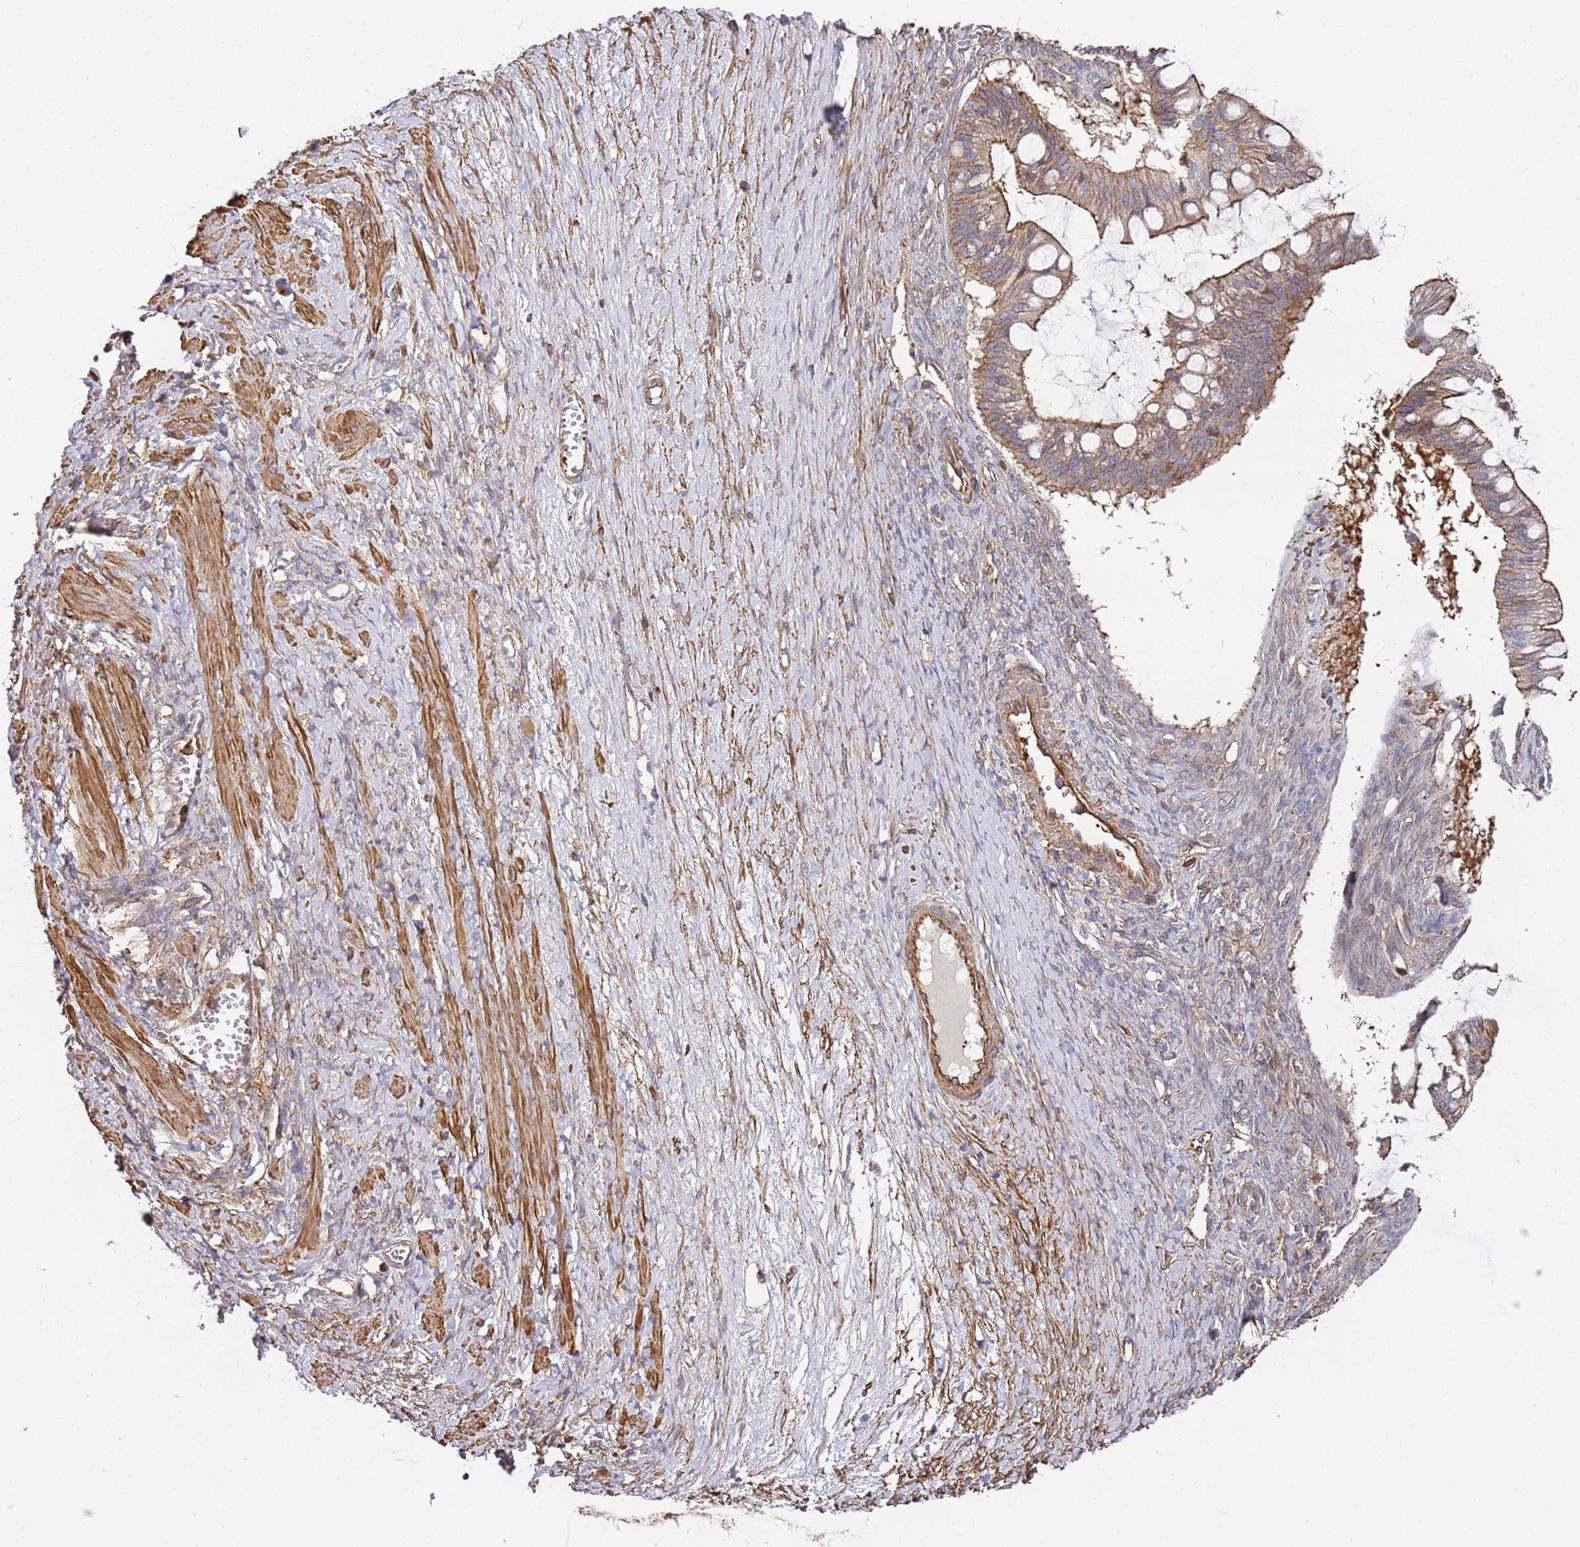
{"staining": {"intensity": "moderate", "quantity": "25%-75%", "location": "cytoplasmic/membranous"}, "tissue": "ovarian cancer", "cell_type": "Tumor cells", "image_type": "cancer", "snomed": [{"axis": "morphology", "description": "Cystadenocarcinoma, mucinous, NOS"}, {"axis": "topography", "description": "Ovary"}], "caption": "About 25%-75% of tumor cells in human mucinous cystadenocarcinoma (ovarian) demonstrate moderate cytoplasmic/membranous protein positivity as visualized by brown immunohistochemical staining.", "gene": "CYP2U1", "patient": {"sex": "female", "age": 73}}